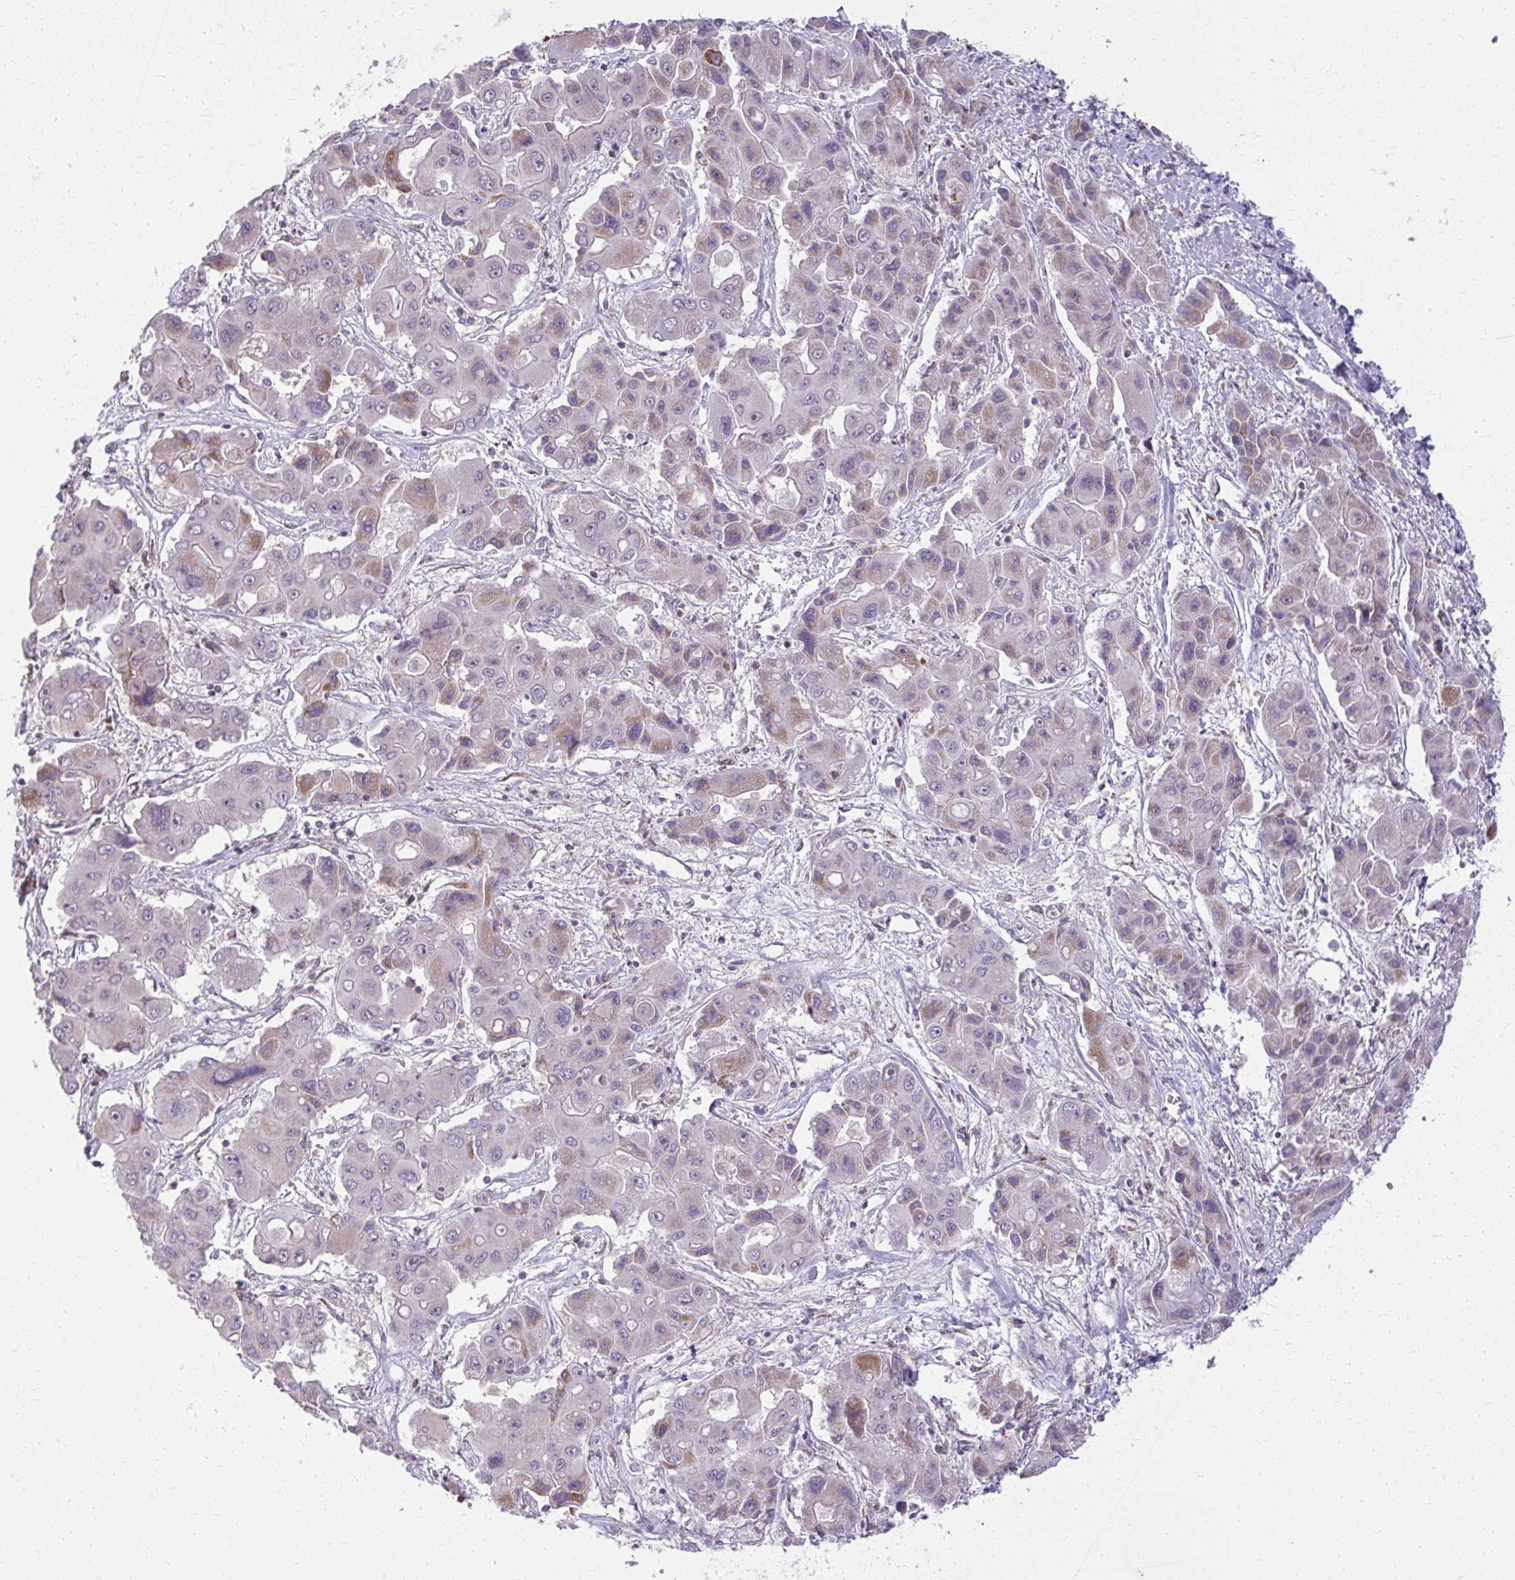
{"staining": {"intensity": "weak", "quantity": "<25%", "location": "cytoplasmic/membranous"}, "tissue": "liver cancer", "cell_type": "Tumor cells", "image_type": "cancer", "snomed": [{"axis": "morphology", "description": "Cholangiocarcinoma"}, {"axis": "topography", "description": "Liver"}], "caption": "Liver cancer (cholangiocarcinoma) stained for a protein using IHC reveals no expression tumor cells.", "gene": "GPRIN3", "patient": {"sex": "male", "age": 67}}